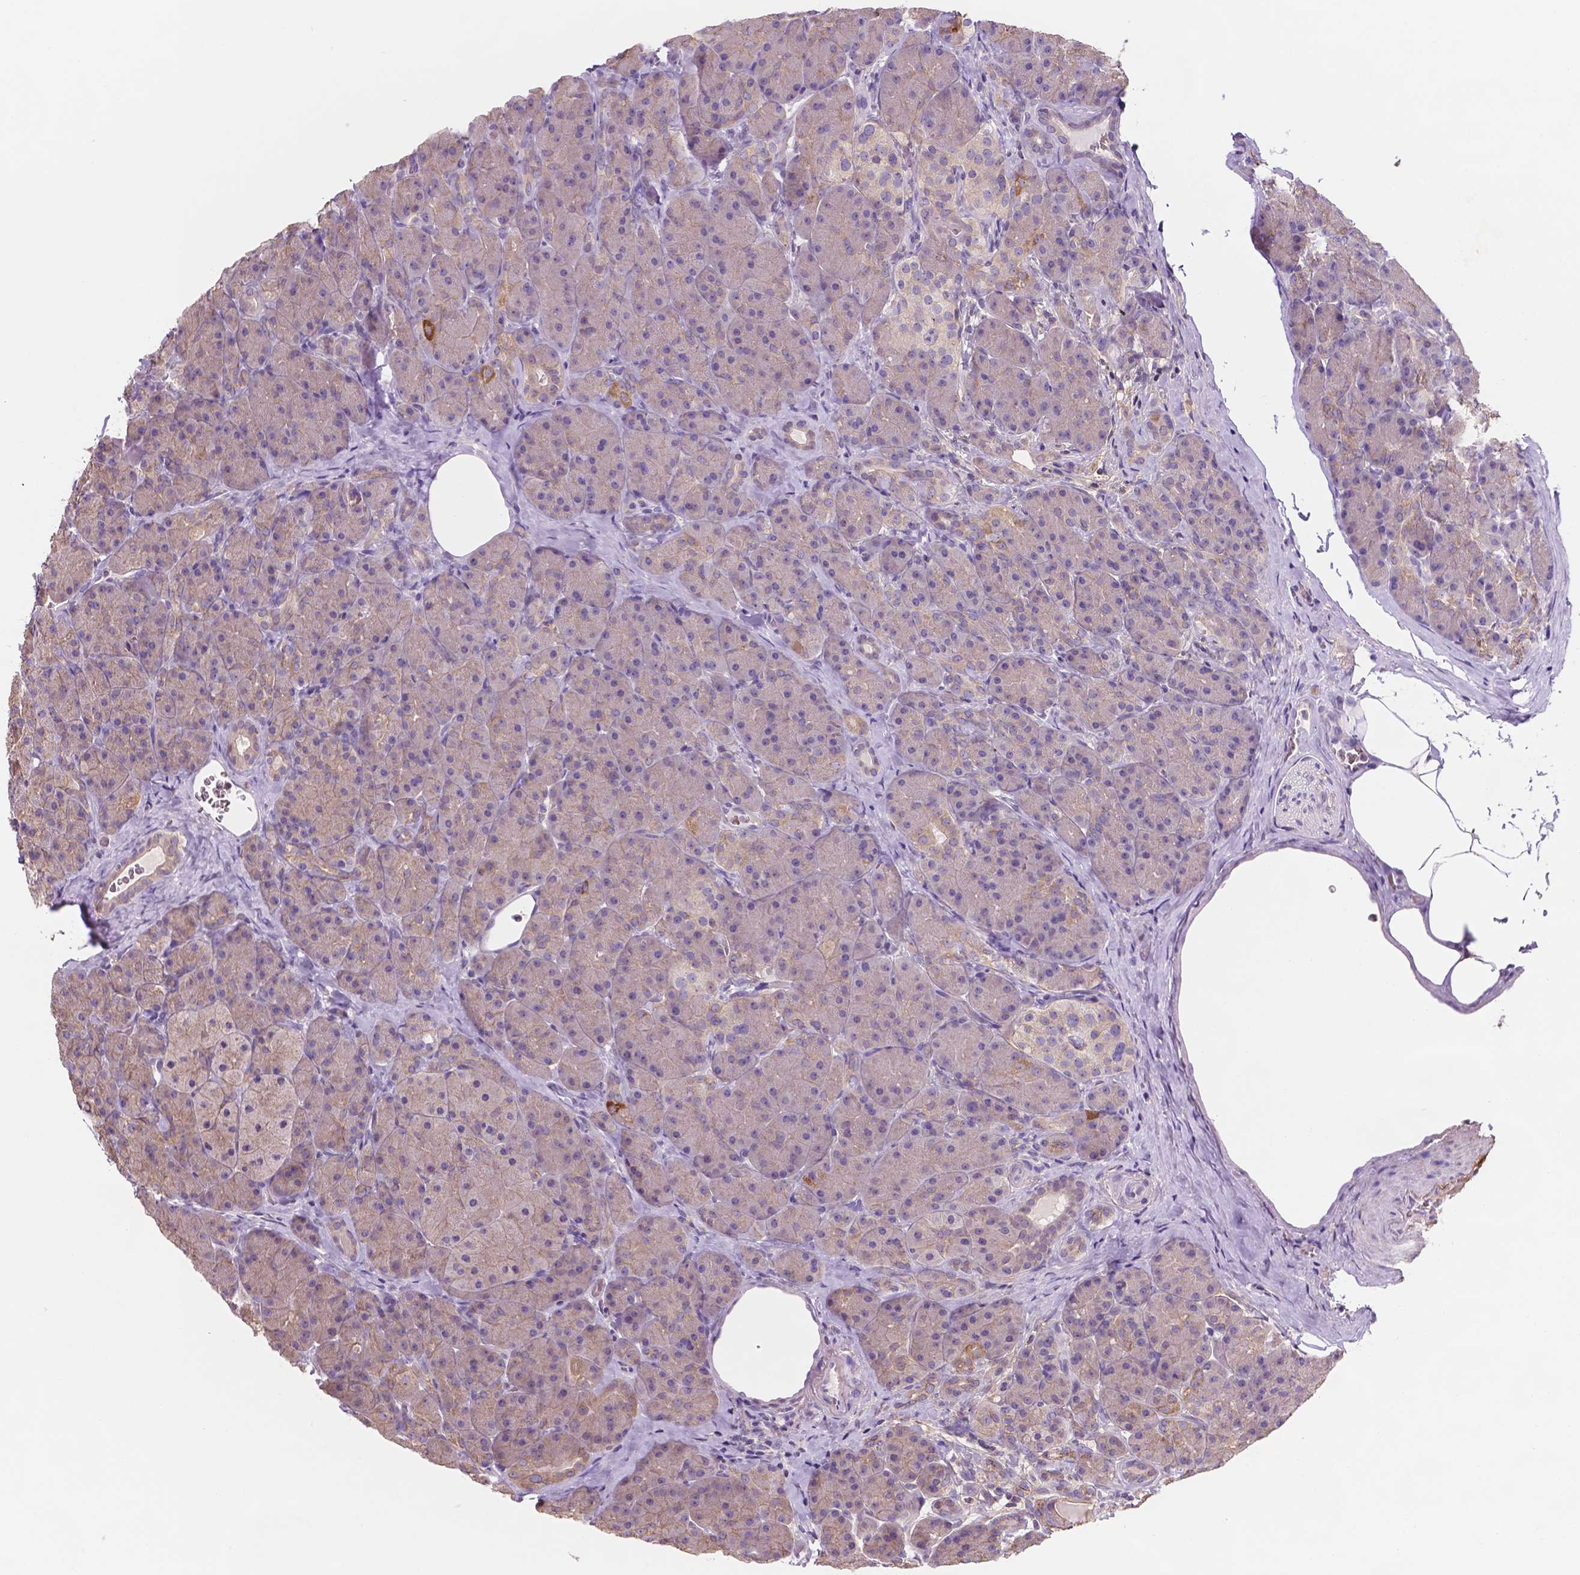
{"staining": {"intensity": "moderate", "quantity": "<25%", "location": "cytoplasmic/membranous"}, "tissue": "pancreas", "cell_type": "Exocrine glandular cells", "image_type": "normal", "snomed": [{"axis": "morphology", "description": "Normal tissue, NOS"}, {"axis": "topography", "description": "Pancreas"}], "caption": "Protein staining exhibits moderate cytoplasmic/membranous expression in approximately <25% of exocrine glandular cells in unremarkable pancreas.", "gene": "MKRN2OS", "patient": {"sex": "male", "age": 57}}